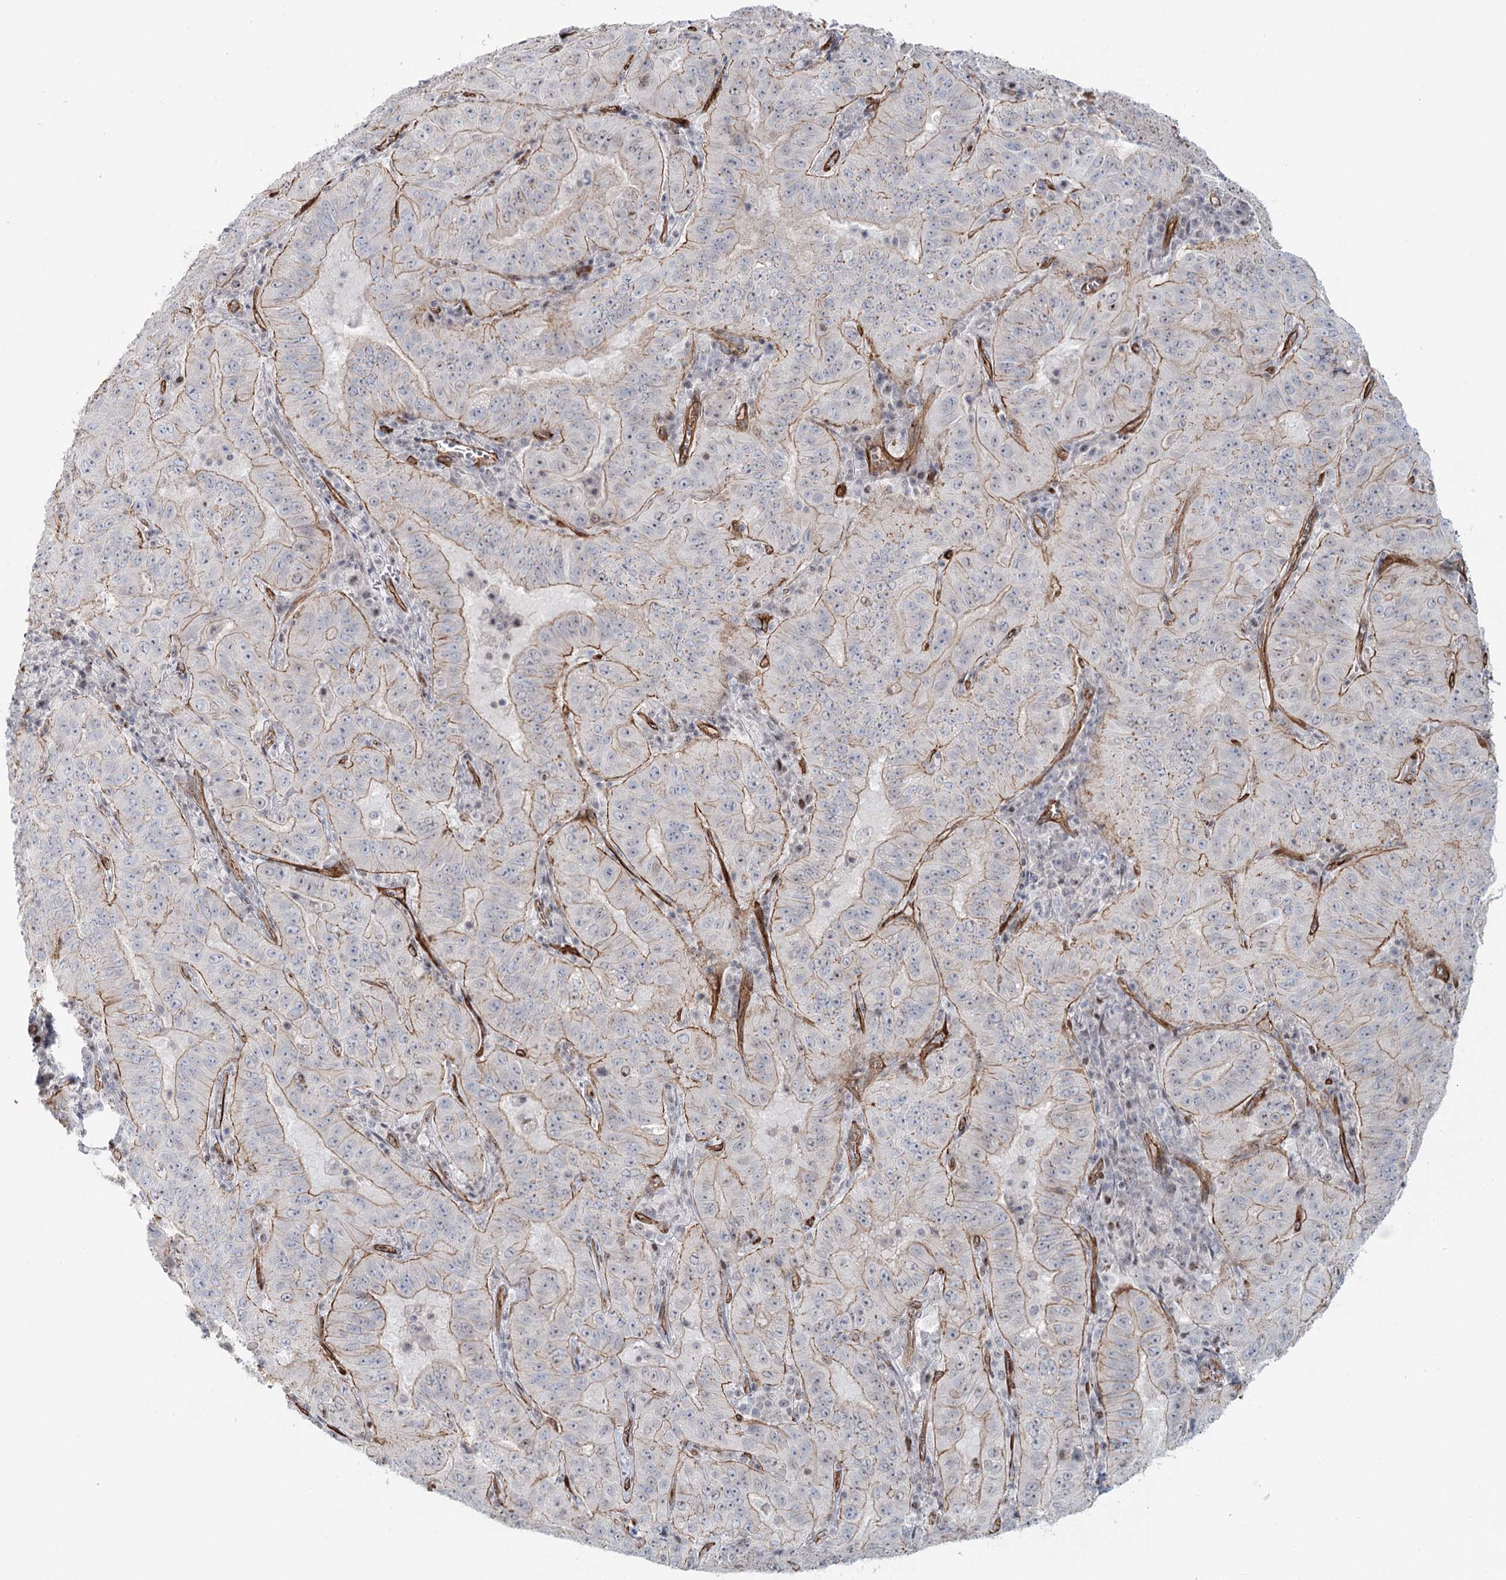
{"staining": {"intensity": "weak", "quantity": "25%-75%", "location": "cytoplasmic/membranous"}, "tissue": "pancreatic cancer", "cell_type": "Tumor cells", "image_type": "cancer", "snomed": [{"axis": "morphology", "description": "Adenocarcinoma, NOS"}, {"axis": "topography", "description": "Pancreas"}], "caption": "Approximately 25%-75% of tumor cells in human adenocarcinoma (pancreatic) show weak cytoplasmic/membranous protein positivity as visualized by brown immunohistochemical staining.", "gene": "ZFYVE28", "patient": {"sex": "male", "age": 63}}